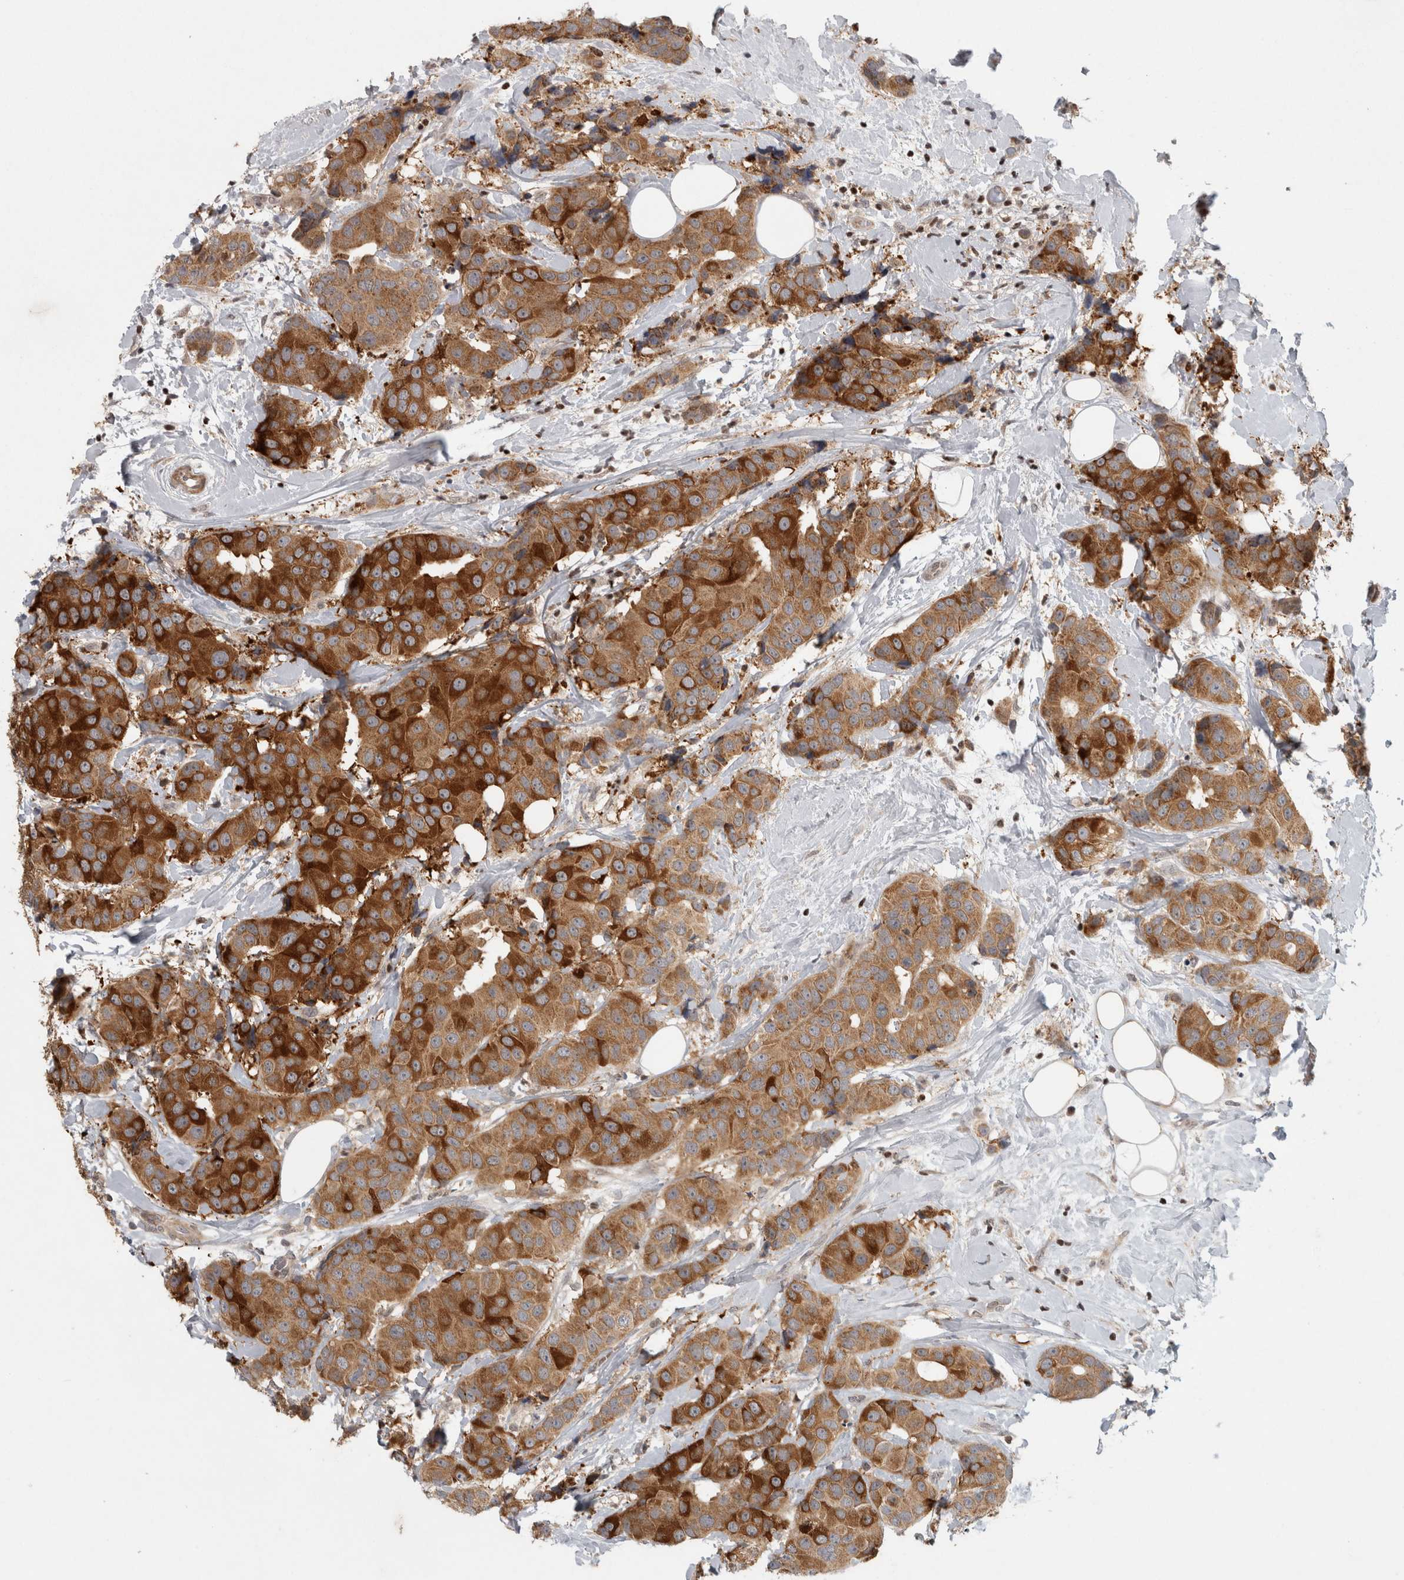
{"staining": {"intensity": "strong", "quantity": ">75%", "location": "cytoplasmic/membranous"}, "tissue": "breast cancer", "cell_type": "Tumor cells", "image_type": "cancer", "snomed": [{"axis": "morphology", "description": "Normal tissue, NOS"}, {"axis": "morphology", "description": "Duct carcinoma"}, {"axis": "topography", "description": "Breast"}], "caption": "Protein staining by IHC displays strong cytoplasmic/membranous expression in about >75% of tumor cells in breast cancer (invasive ductal carcinoma). (DAB IHC, brown staining for protein, blue staining for nuclei).", "gene": "KDM8", "patient": {"sex": "female", "age": 39}}